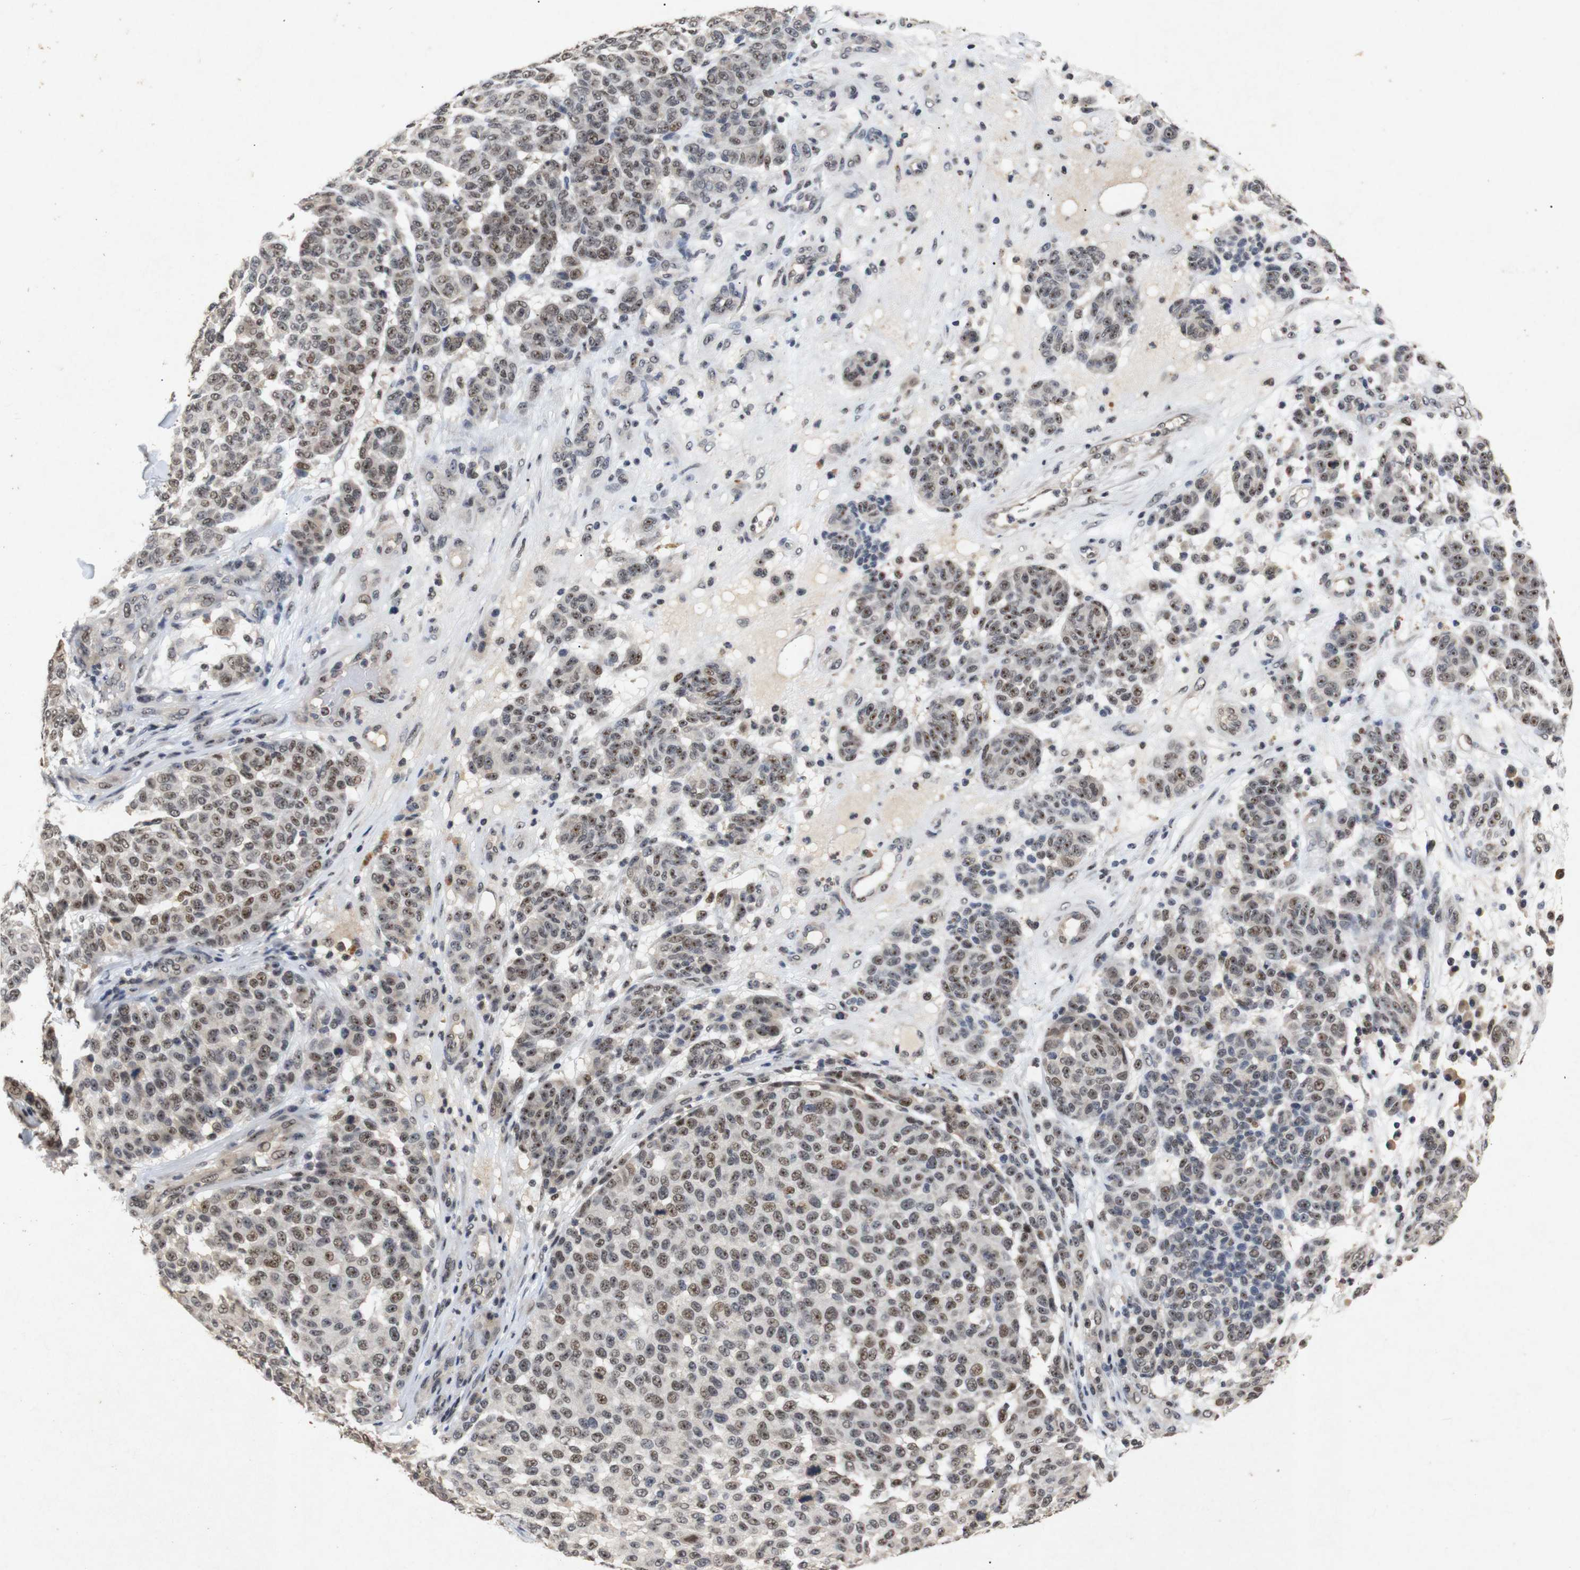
{"staining": {"intensity": "moderate", "quantity": ">75%", "location": "nuclear"}, "tissue": "melanoma", "cell_type": "Tumor cells", "image_type": "cancer", "snomed": [{"axis": "morphology", "description": "Malignant melanoma, NOS"}, {"axis": "topography", "description": "Skin"}], "caption": "An image showing moderate nuclear positivity in about >75% of tumor cells in malignant melanoma, as visualized by brown immunohistochemical staining.", "gene": "PARN", "patient": {"sex": "male", "age": 59}}